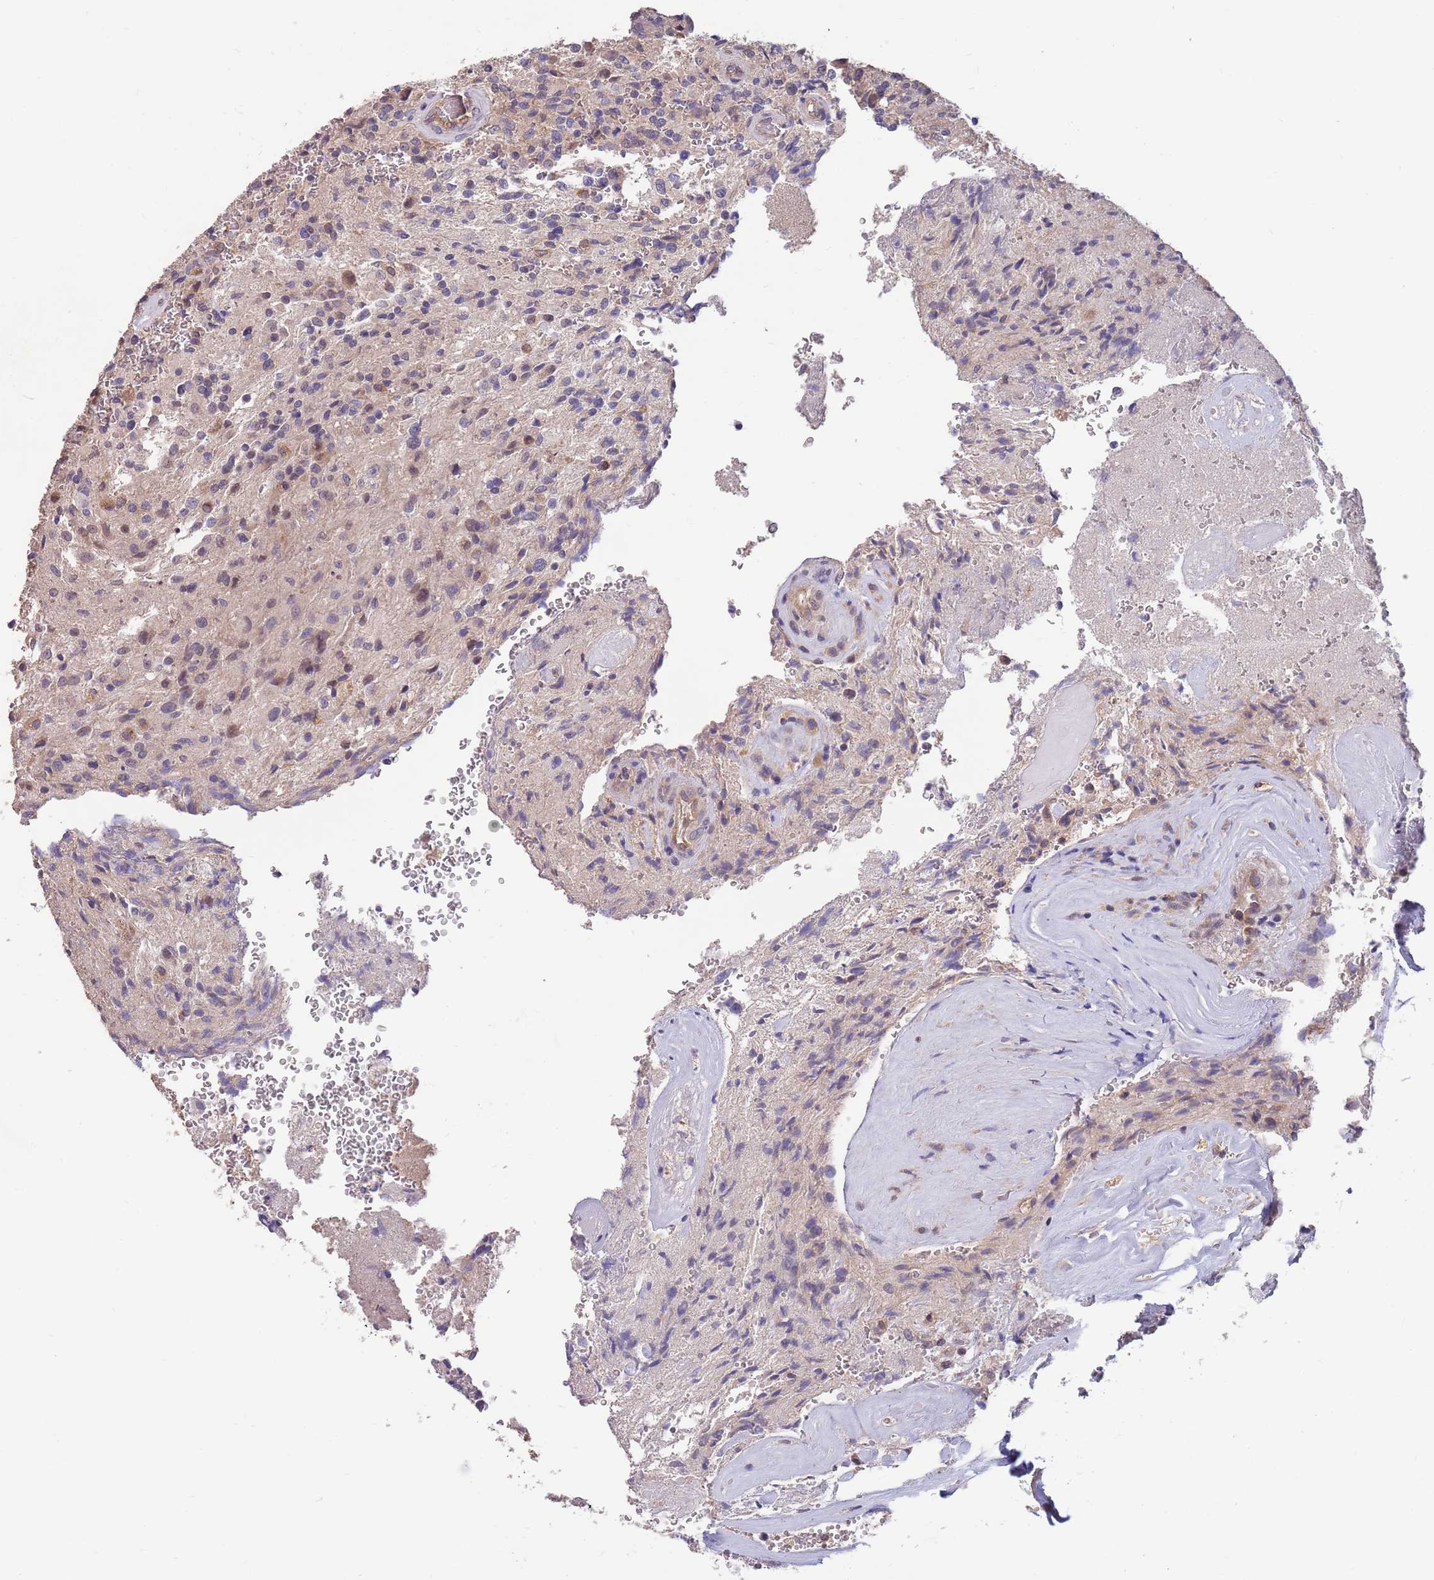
{"staining": {"intensity": "negative", "quantity": "none", "location": "none"}, "tissue": "glioma", "cell_type": "Tumor cells", "image_type": "cancer", "snomed": [{"axis": "morphology", "description": "Normal tissue, NOS"}, {"axis": "morphology", "description": "Glioma, malignant, High grade"}, {"axis": "topography", "description": "Cerebral cortex"}], "caption": "This is a image of immunohistochemistry (IHC) staining of glioma, which shows no positivity in tumor cells. (DAB (3,3'-diaminobenzidine) immunohistochemistry, high magnification).", "gene": "MARVELD2", "patient": {"sex": "male", "age": 56}}